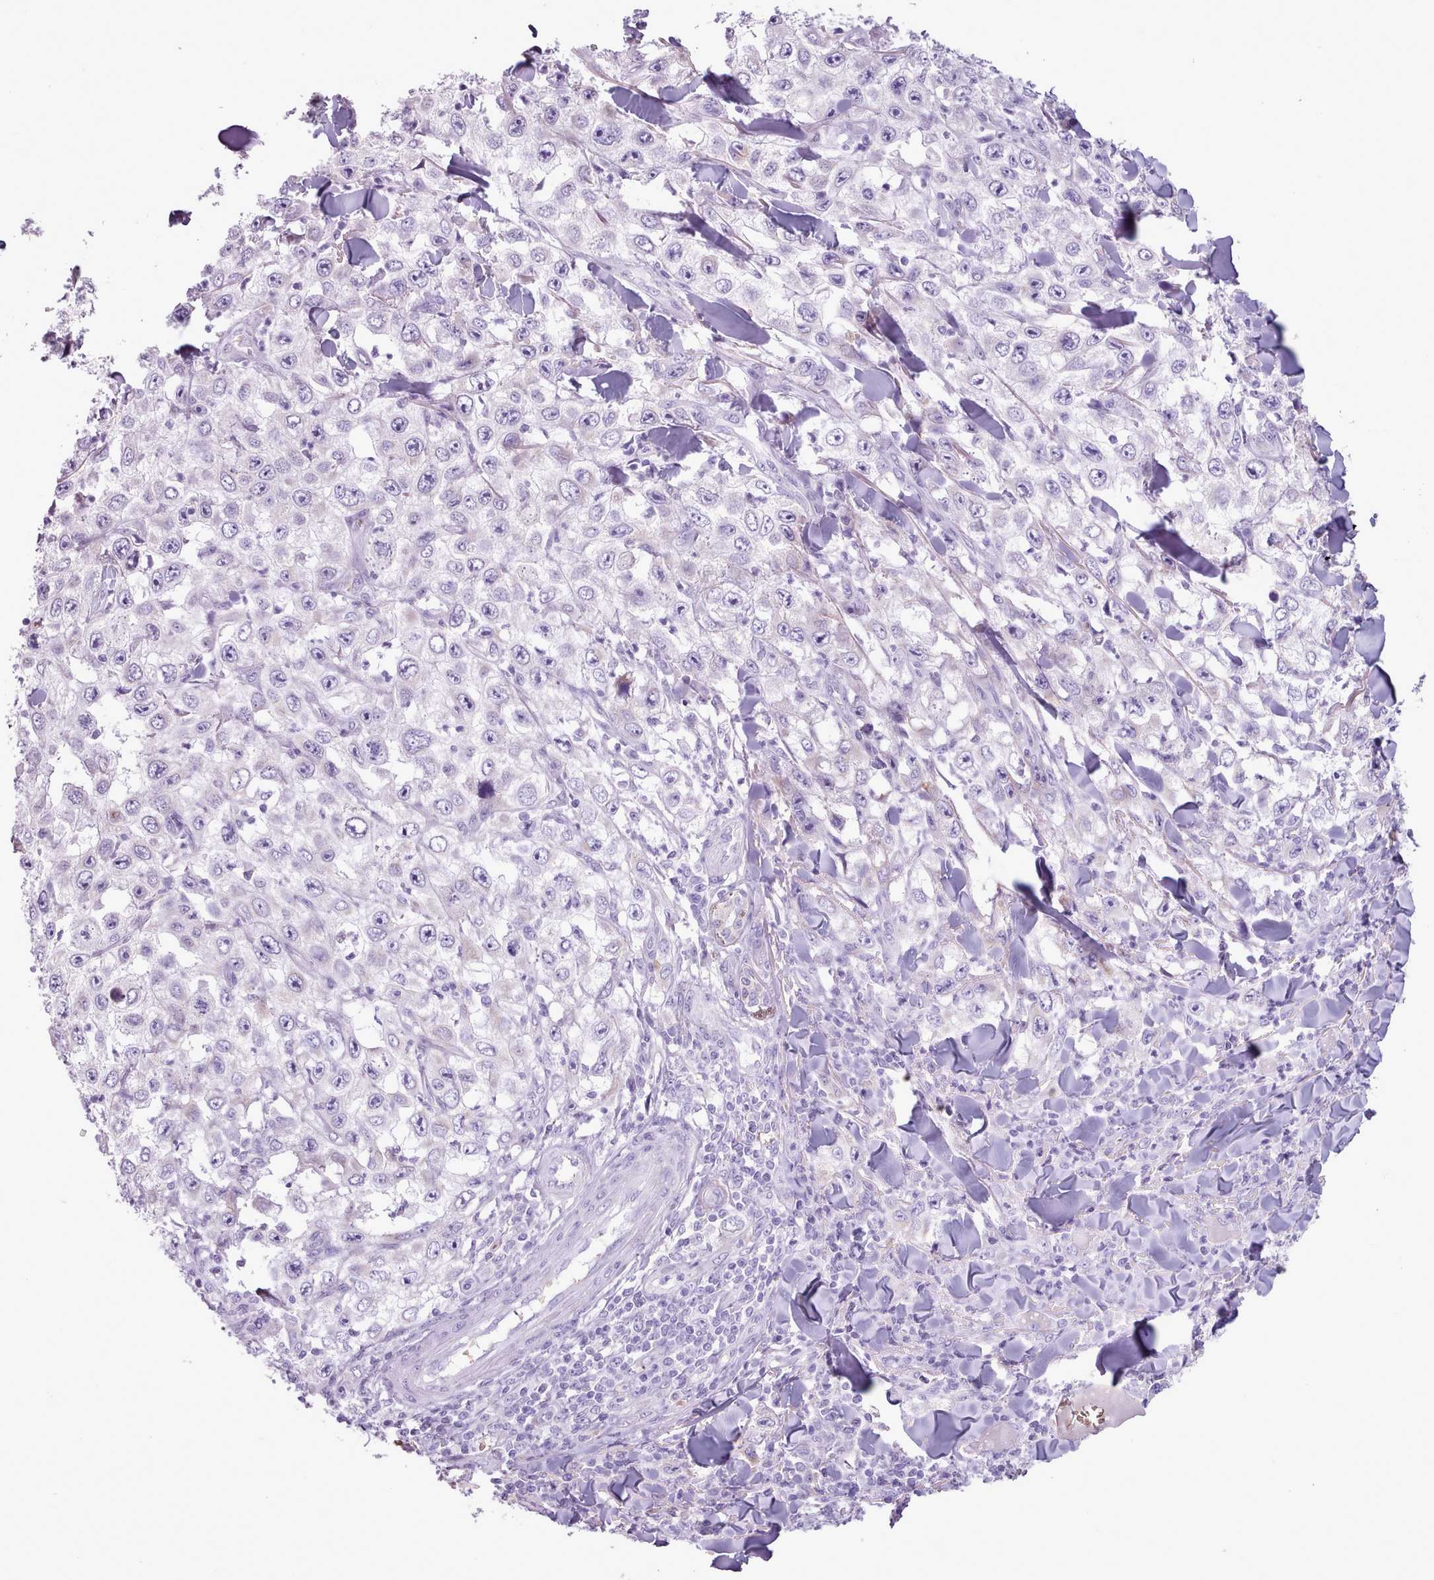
{"staining": {"intensity": "weak", "quantity": "<25%", "location": "cytoplasmic/membranous"}, "tissue": "skin cancer", "cell_type": "Tumor cells", "image_type": "cancer", "snomed": [{"axis": "morphology", "description": "Squamous cell carcinoma, NOS"}, {"axis": "topography", "description": "Skin"}], "caption": "The IHC photomicrograph has no significant staining in tumor cells of squamous cell carcinoma (skin) tissue.", "gene": "AK4", "patient": {"sex": "male", "age": 82}}